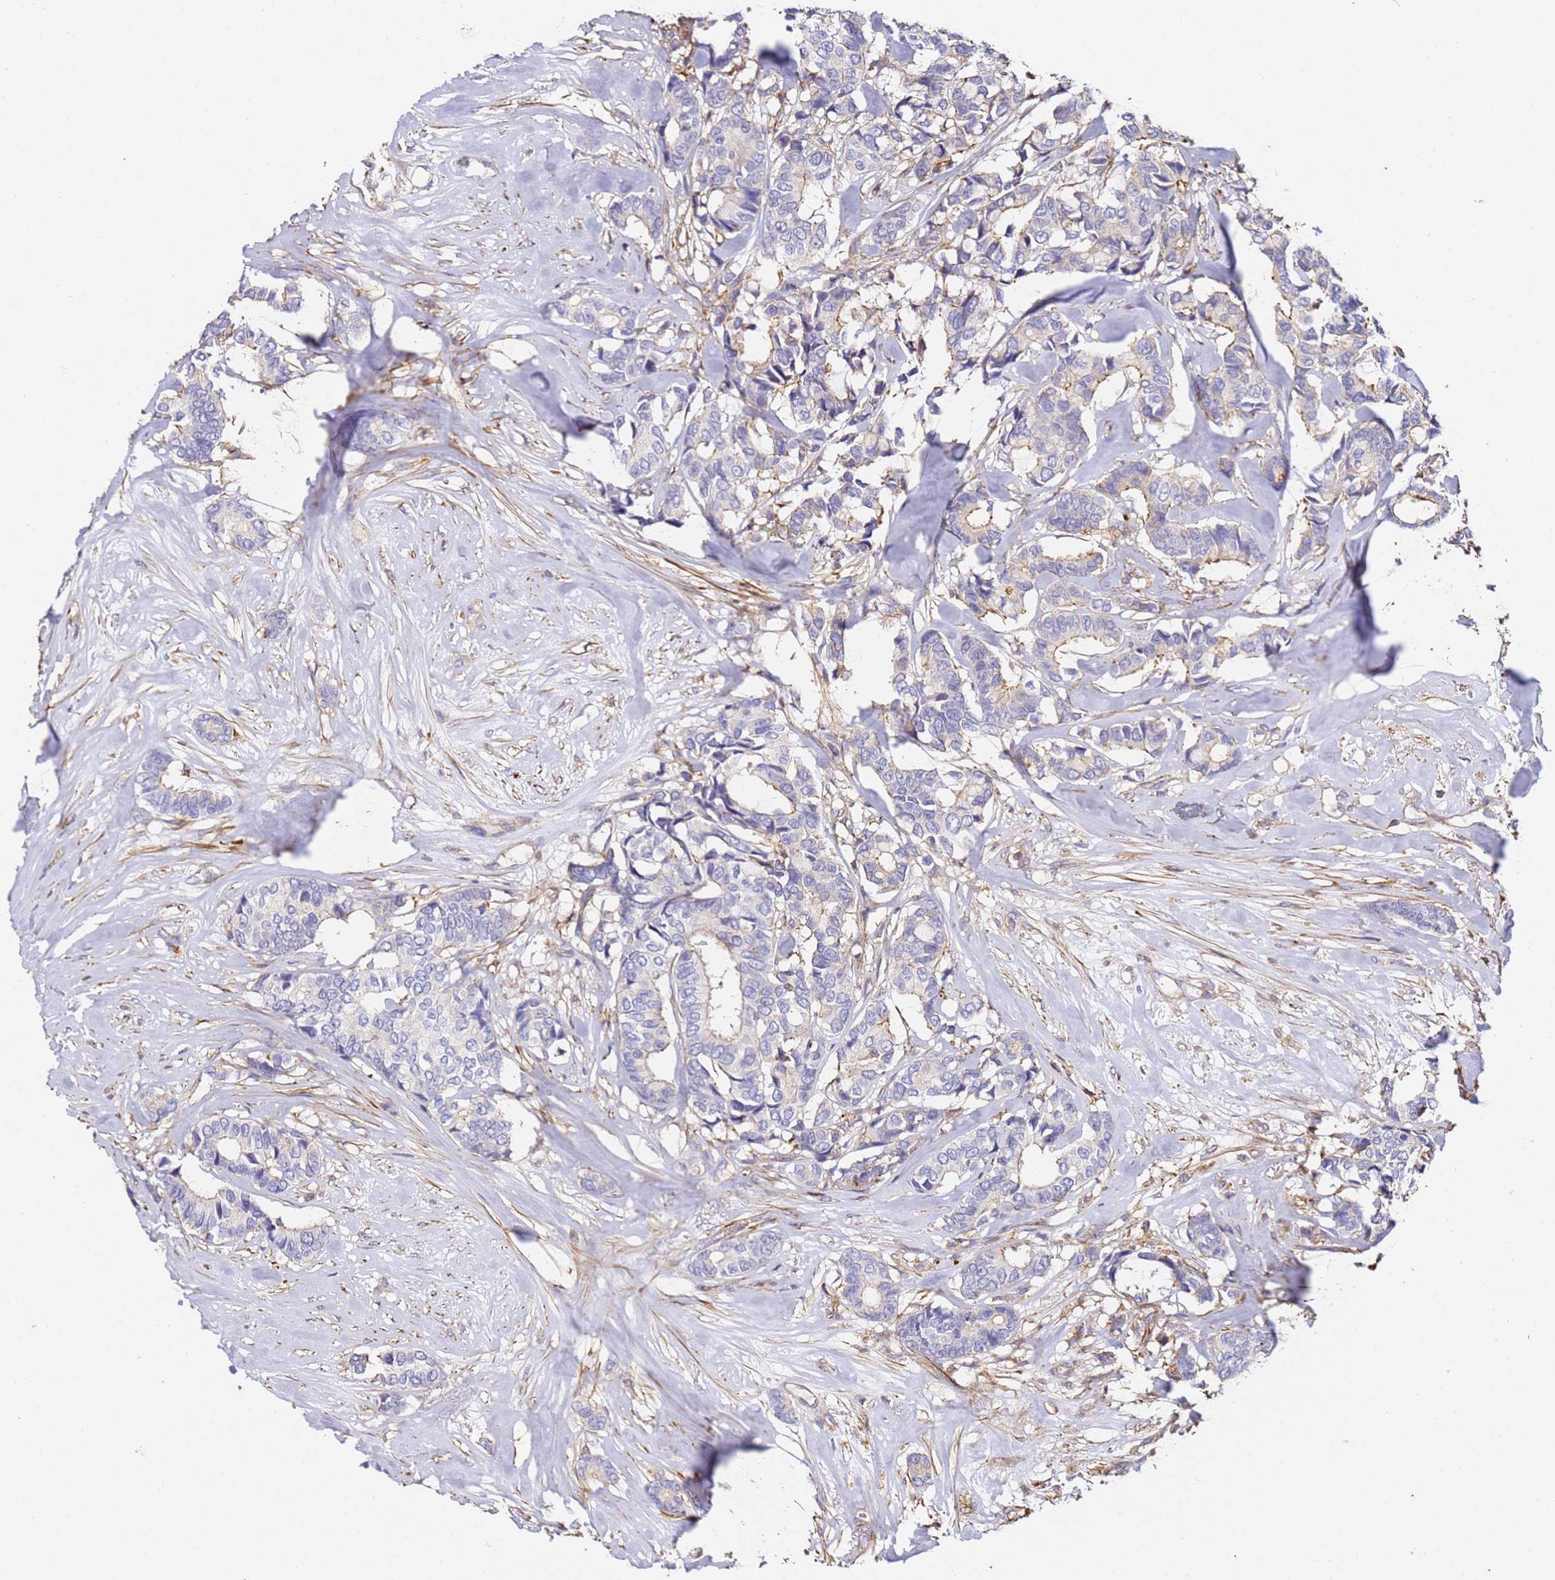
{"staining": {"intensity": "negative", "quantity": "none", "location": "none"}, "tissue": "breast cancer", "cell_type": "Tumor cells", "image_type": "cancer", "snomed": [{"axis": "morphology", "description": "Duct carcinoma"}, {"axis": "topography", "description": "Breast"}], "caption": "Histopathology image shows no significant protein positivity in tumor cells of breast cancer.", "gene": "ZNF671", "patient": {"sex": "female", "age": 87}}